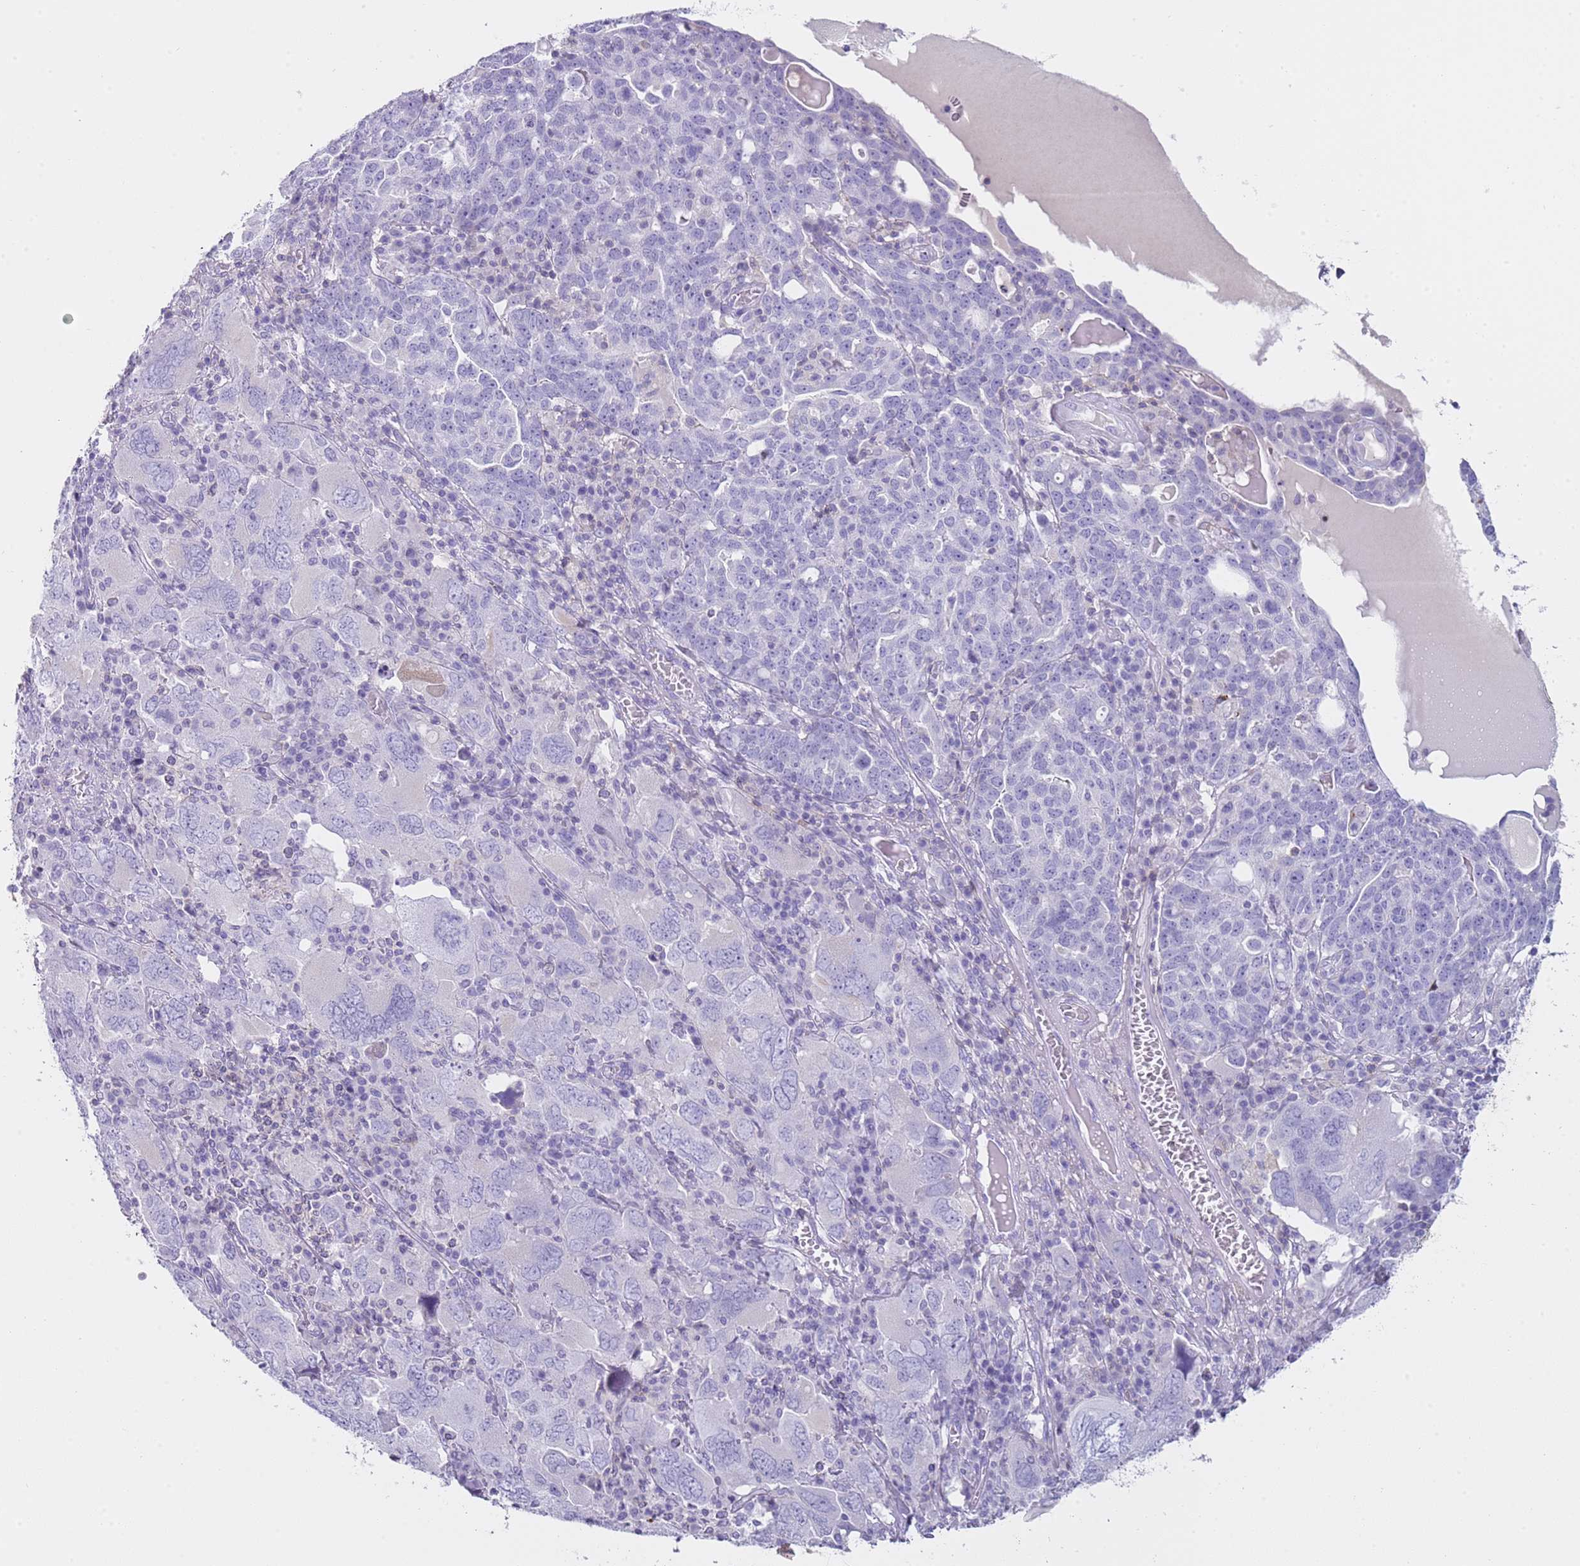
{"staining": {"intensity": "negative", "quantity": "none", "location": "none"}, "tissue": "ovarian cancer", "cell_type": "Tumor cells", "image_type": "cancer", "snomed": [{"axis": "morphology", "description": "Carcinoma, endometroid"}, {"axis": "topography", "description": "Ovary"}], "caption": "DAB (3,3'-diaminobenzidine) immunohistochemical staining of ovarian endometroid carcinoma reveals no significant positivity in tumor cells. (Stains: DAB (3,3'-diaminobenzidine) IHC with hematoxylin counter stain, Microscopy: brightfield microscopy at high magnification).", "gene": "NBPF20", "patient": {"sex": "female", "age": 62}}